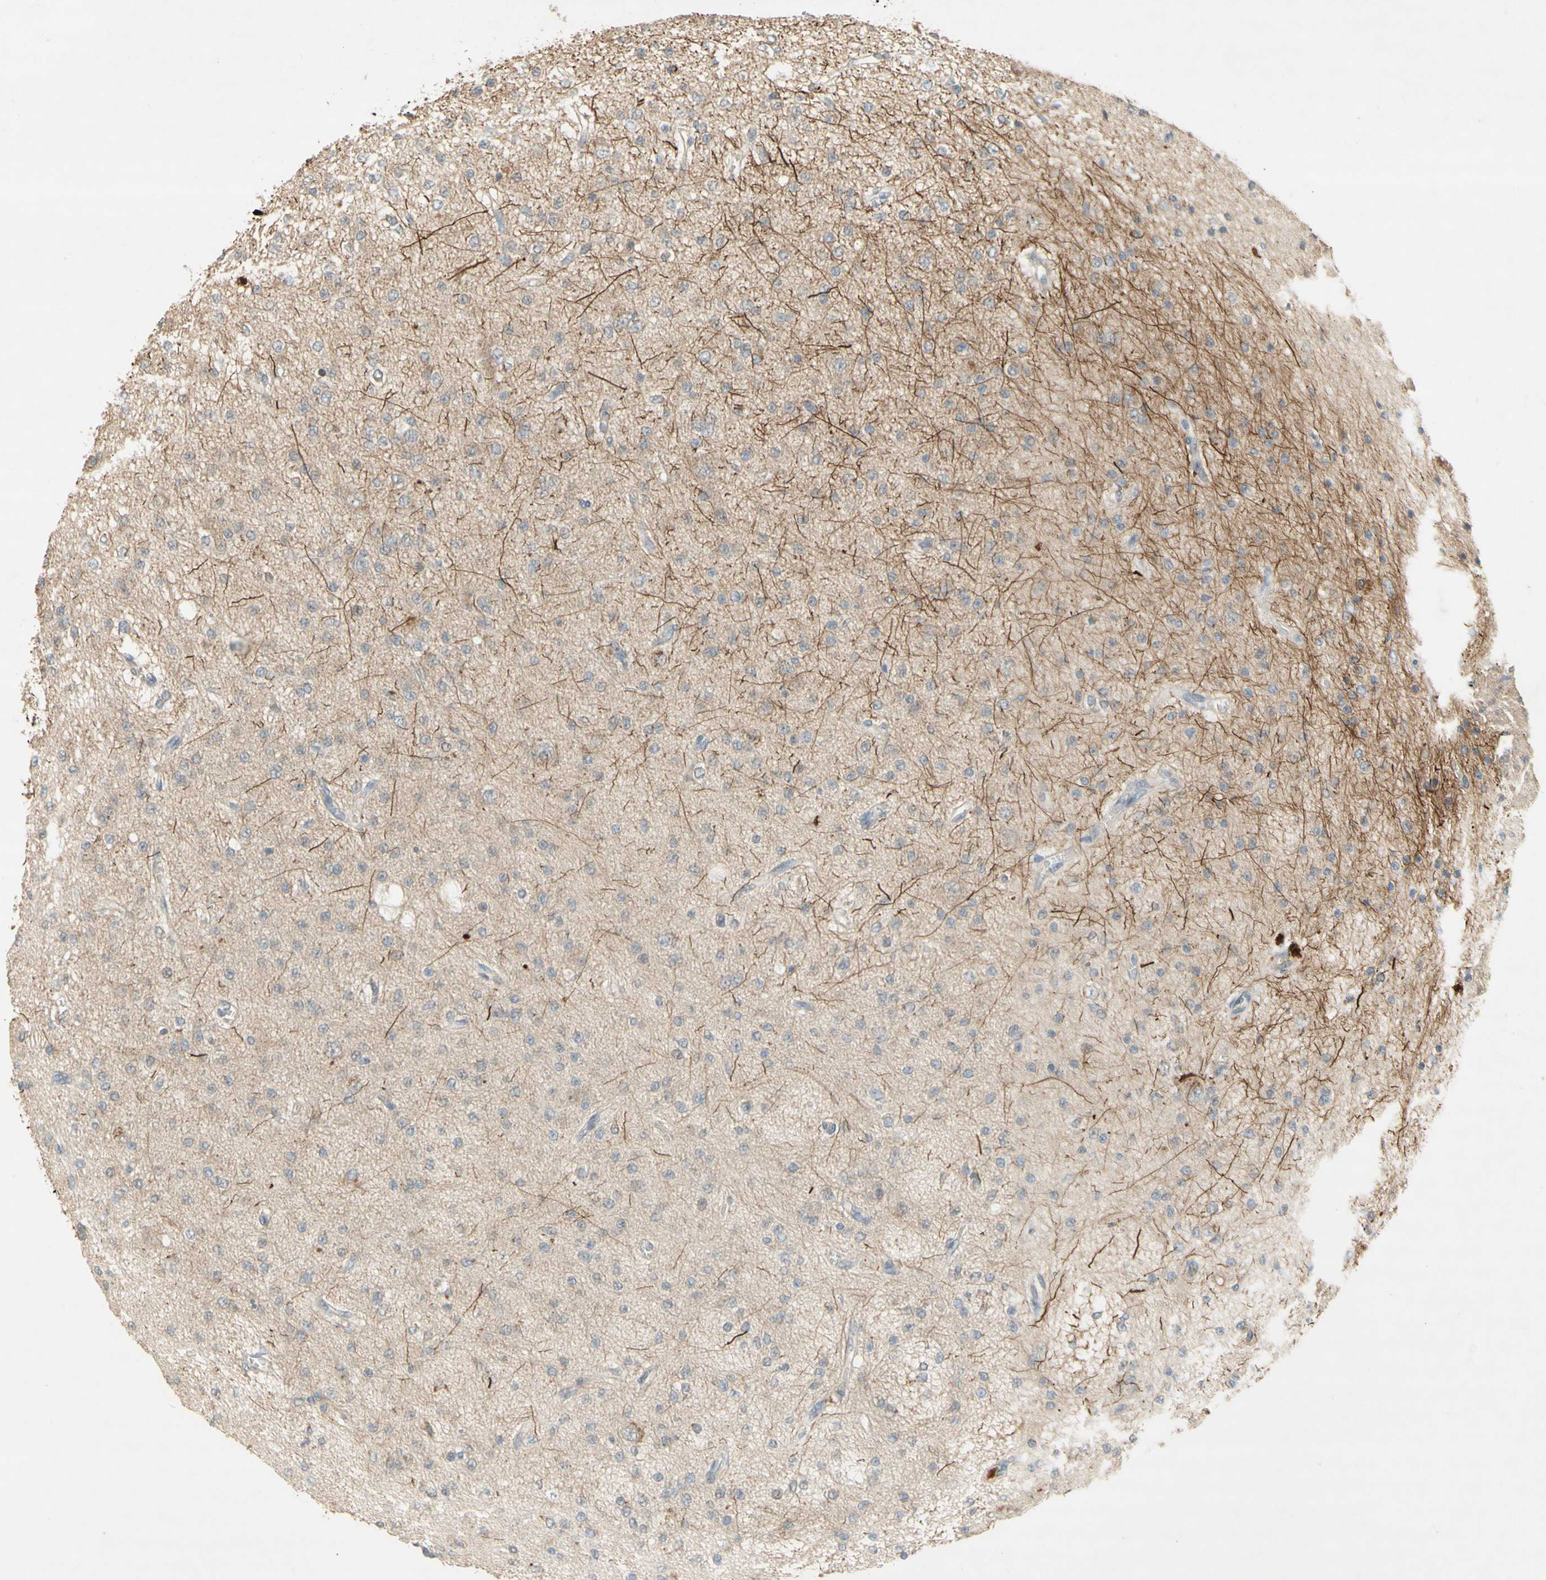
{"staining": {"intensity": "negative", "quantity": "none", "location": "none"}, "tissue": "glioma", "cell_type": "Tumor cells", "image_type": "cancer", "snomed": [{"axis": "morphology", "description": "Glioma, malignant, Low grade"}, {"axis": "topography", "description": "Brain"}], "caption": "Glioma stained for a protein using immunohistochemistry (IHC) shows no positivity tumor cells.", "gene": "NRG4", "patient": {"sex": "male", "age": 38}}